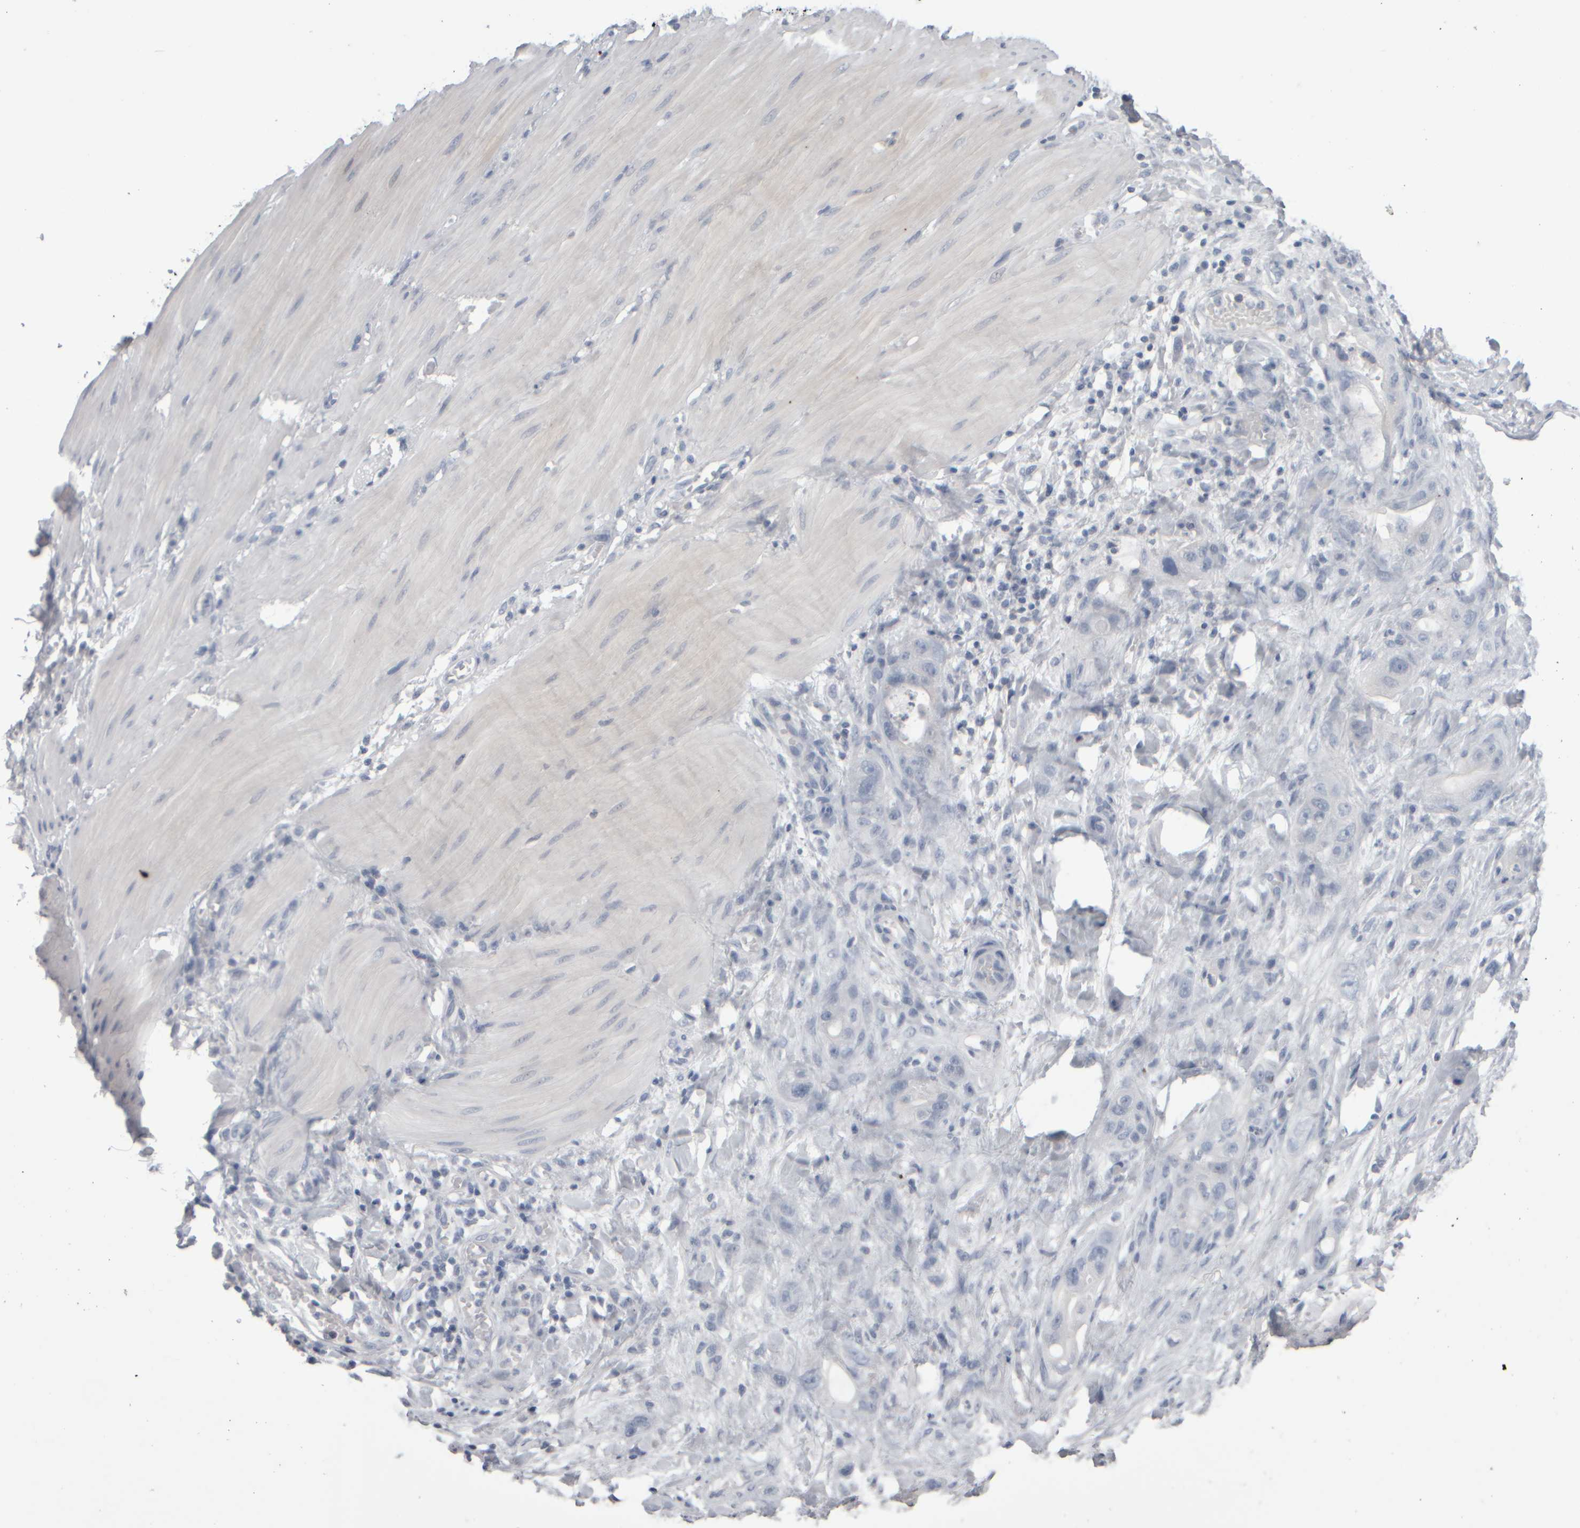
{"staining": {"intensity": "negative", "quantity": "none", "location": "none"}, "tissue": "stomach cancer", "cell_type": "Tumor cells", "image_type": "cancer", "snomed": [{"axis": "morphology", "description": "Adenocarcinoma, NOS"}, {"axis": "topography", "description": "Stomach"}, {"axis": "topography", "description": "Stomach, lower"}], "caption": "High magnification brightfield microscopy of stomach adenocarcinoma stained with DAB (3,3'-diaminobenzidine) (brown) and counterstained with hematoxylin (blue): tumor cells show no significant expression.", "gene": "EPHX2", "patient": {"sex": "female", "age": 48}}